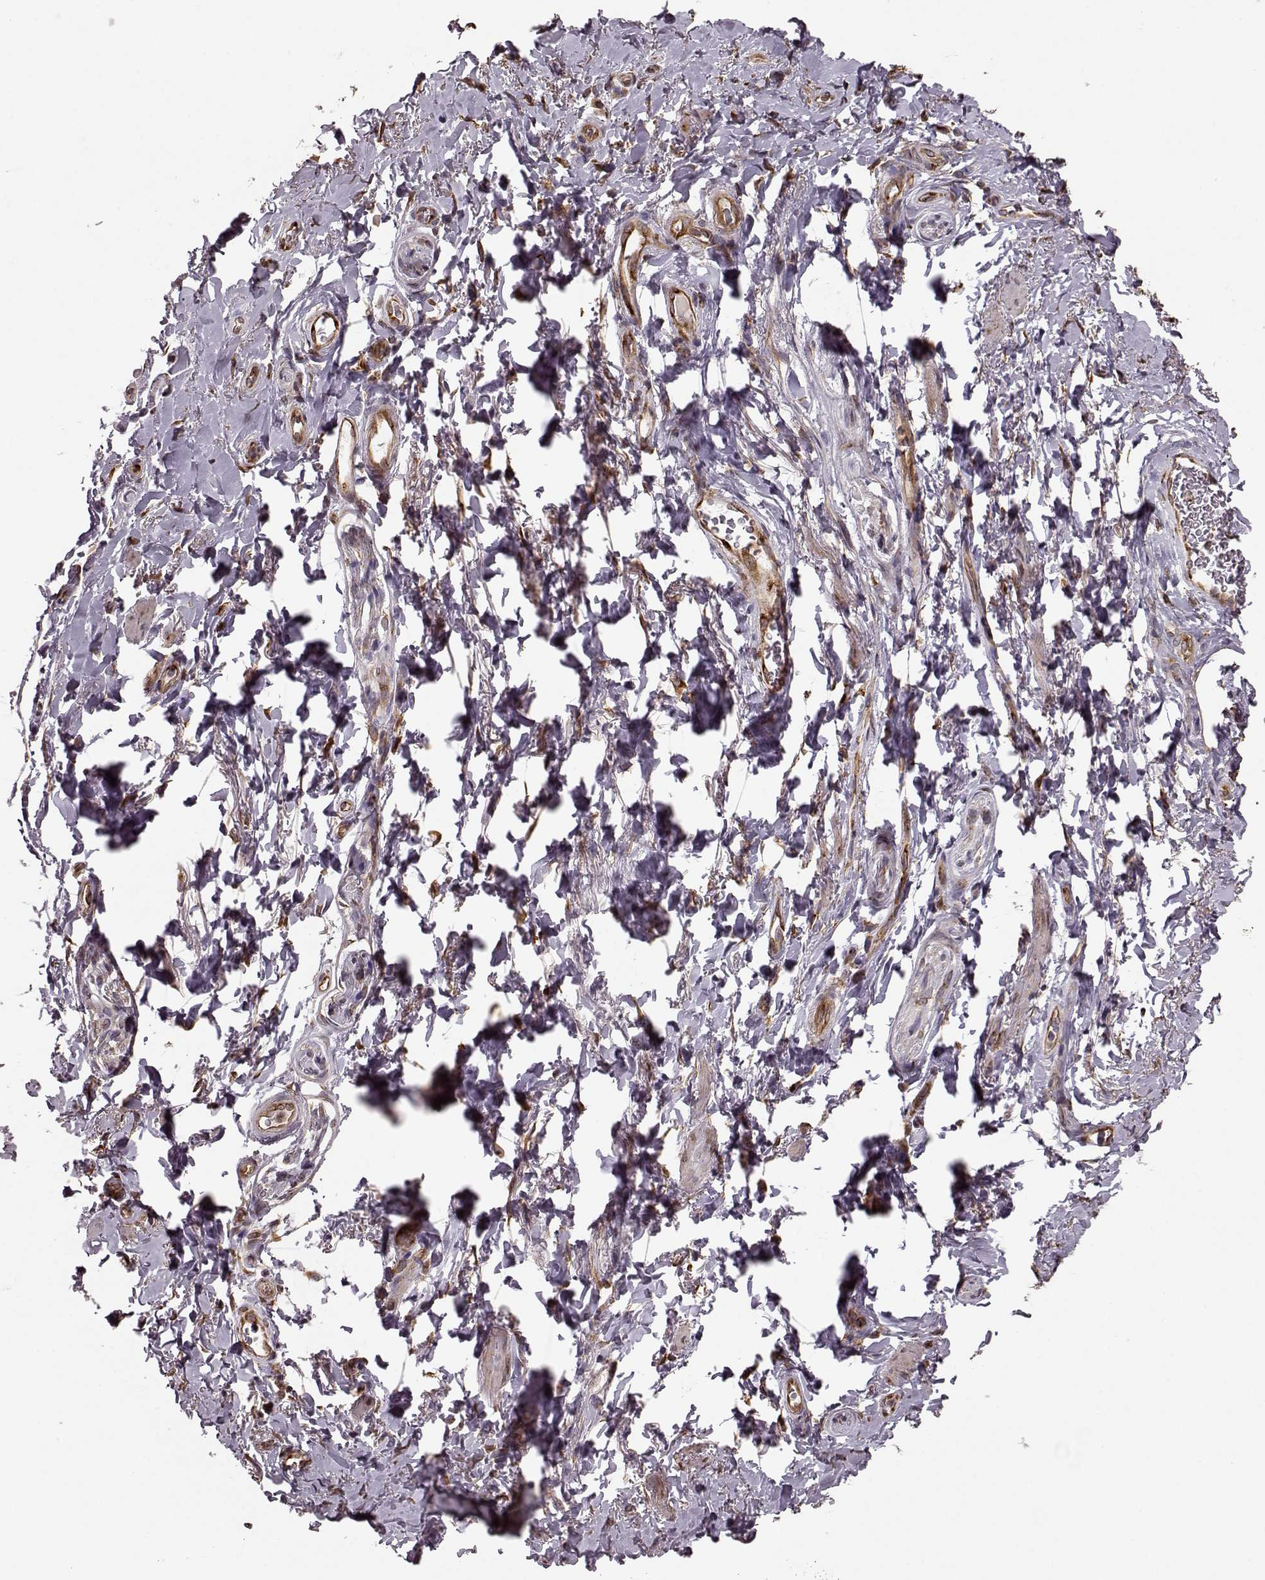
{"staining": {"intensity": "weak", "quantity": ">75%", "location": "cytoplasmic/membranous"}, "tissue": "adipose tissue", "cell_type": "Adipocytes", "image_type": "normal", "snomed": [{"axis": "morphology", "description": "Normal tissue, NOS"}, {"axis": "topography", "description": "Anal"}, {"axis": "topography", "description": "Peripheral nerve tissue"}], "caption": "Adipose tissue stained with immunohistochemistry exhibits weak cytoplasmic/membranous expression in approximately >75% of adipocytes.", "gene": "YIPF5", "patient": {"sex": "male", "age": 53}}